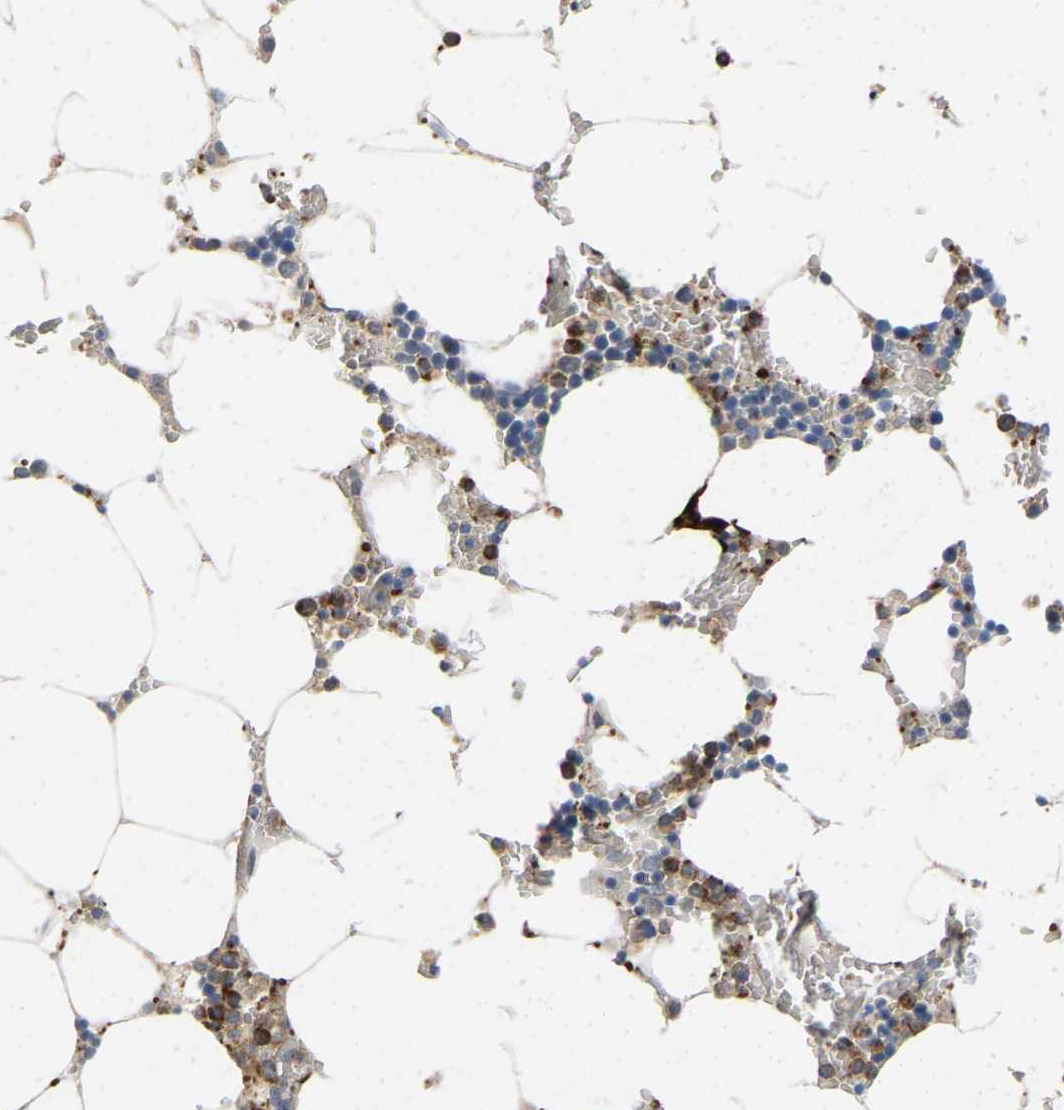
{"staining": {"intensity": "strong", "quantity": ">75%", "location": "cytoplasmic/membranous"}, "tissue": "bone marrow", "cell_type": "Hematopoietic cells", "image_type": "normal", "snomed": [{"axis": "morphology", "description": "Normal tissue, NOS"}, {"axis": "topography", "description": "Bone marrow"}], "caption": "Immunohistochemical staining of benign human bone marrow exhibits strong cytoplasmic/membranous protein positivity in approximately >75% of hematopoietic cells.", "gene": "RHEB", "patient": {"sex": "male", "age": 70}}